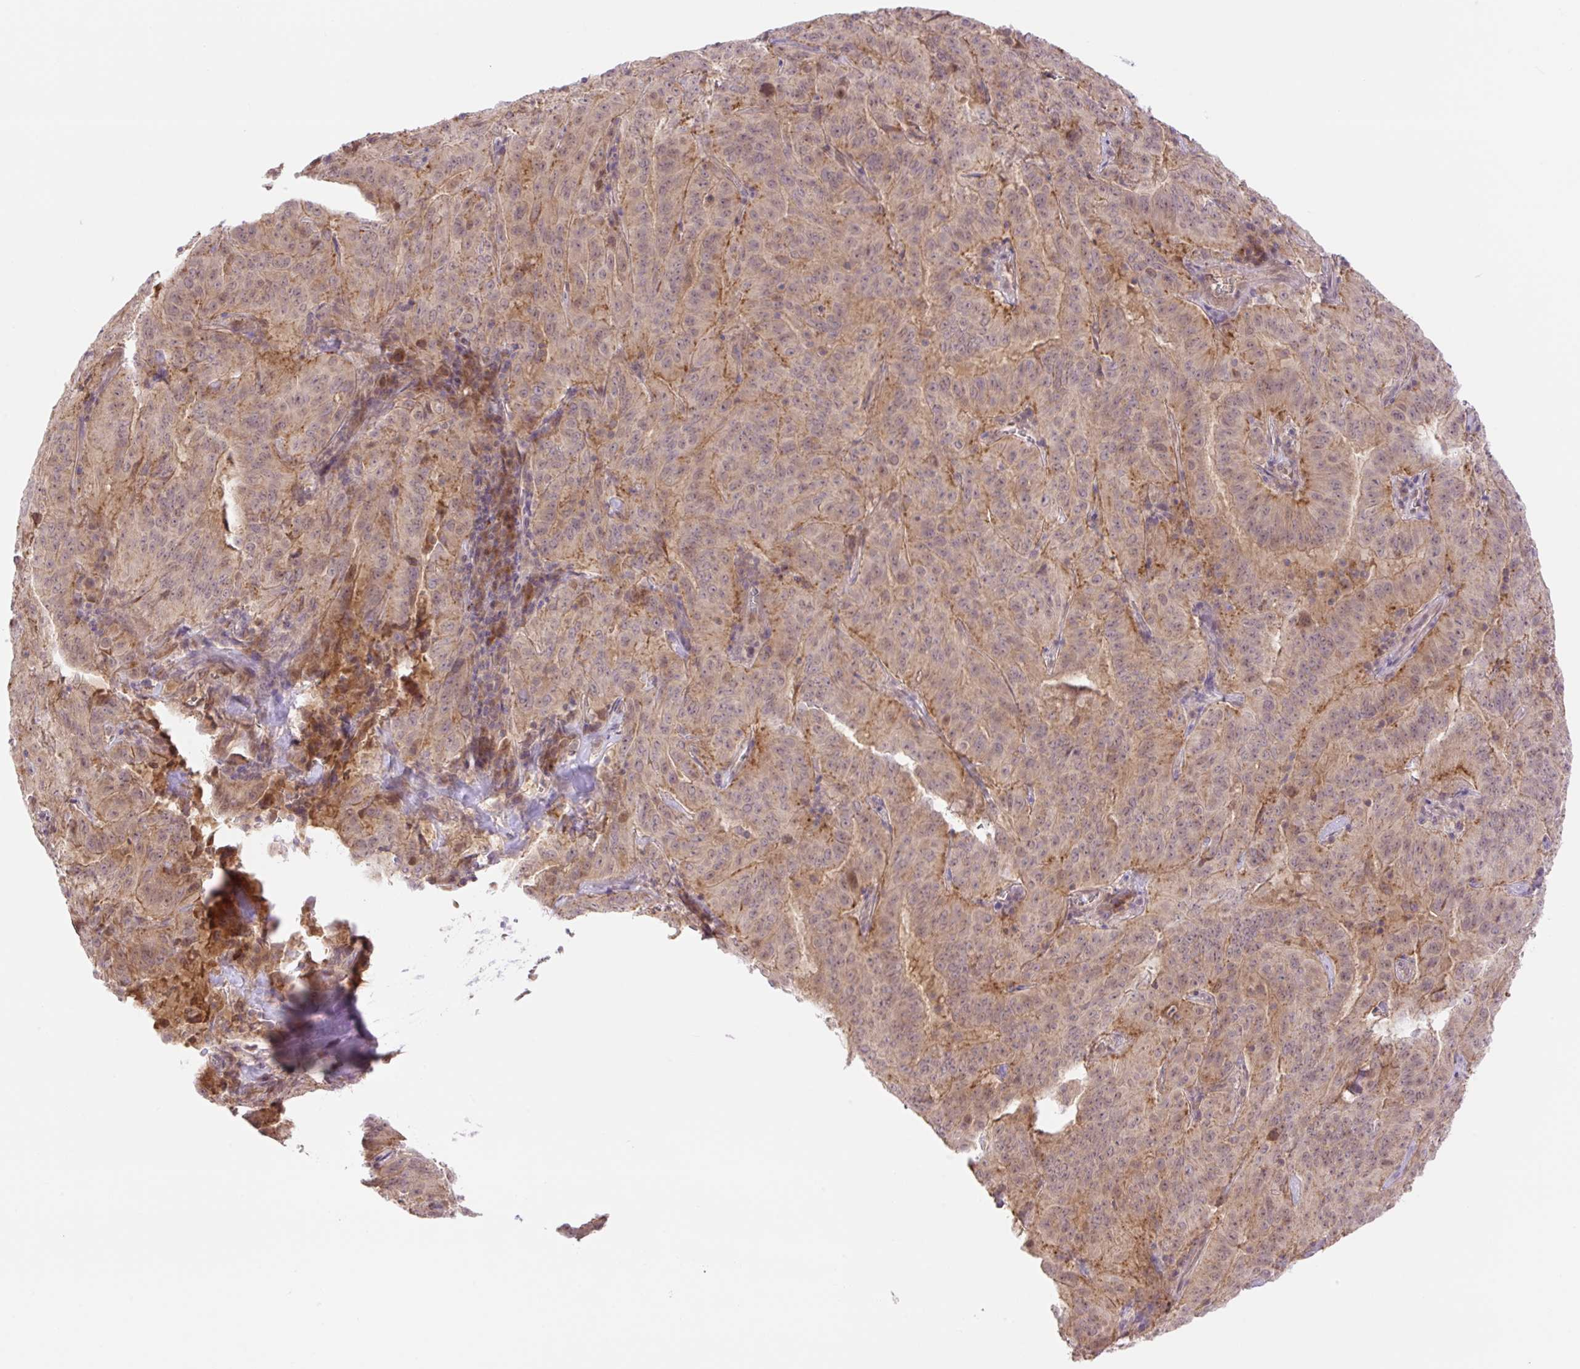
{"staining": {"intensity": "moderate", "quantity": ">75%", "location": "cytoplasmic/membranous,nuclear"}, "tissue": "pancreatic cancer", "cell_type": "Tumor cells", "image_type": "cancer", "snomed": [{"axis": "morphology", "description": "Adenocarcinoma, NOS"}, {"axis": "topography", "description": "Pancreas"}], "caption": "Protein staining of adenocarcinoma (pancreatic) tissue displays moderate cytoplasmic/membranous and nuclear staining in about >75% of tumor cells.", "gene": "VPS25", "patient": {"sex": "male", "age": 63}}